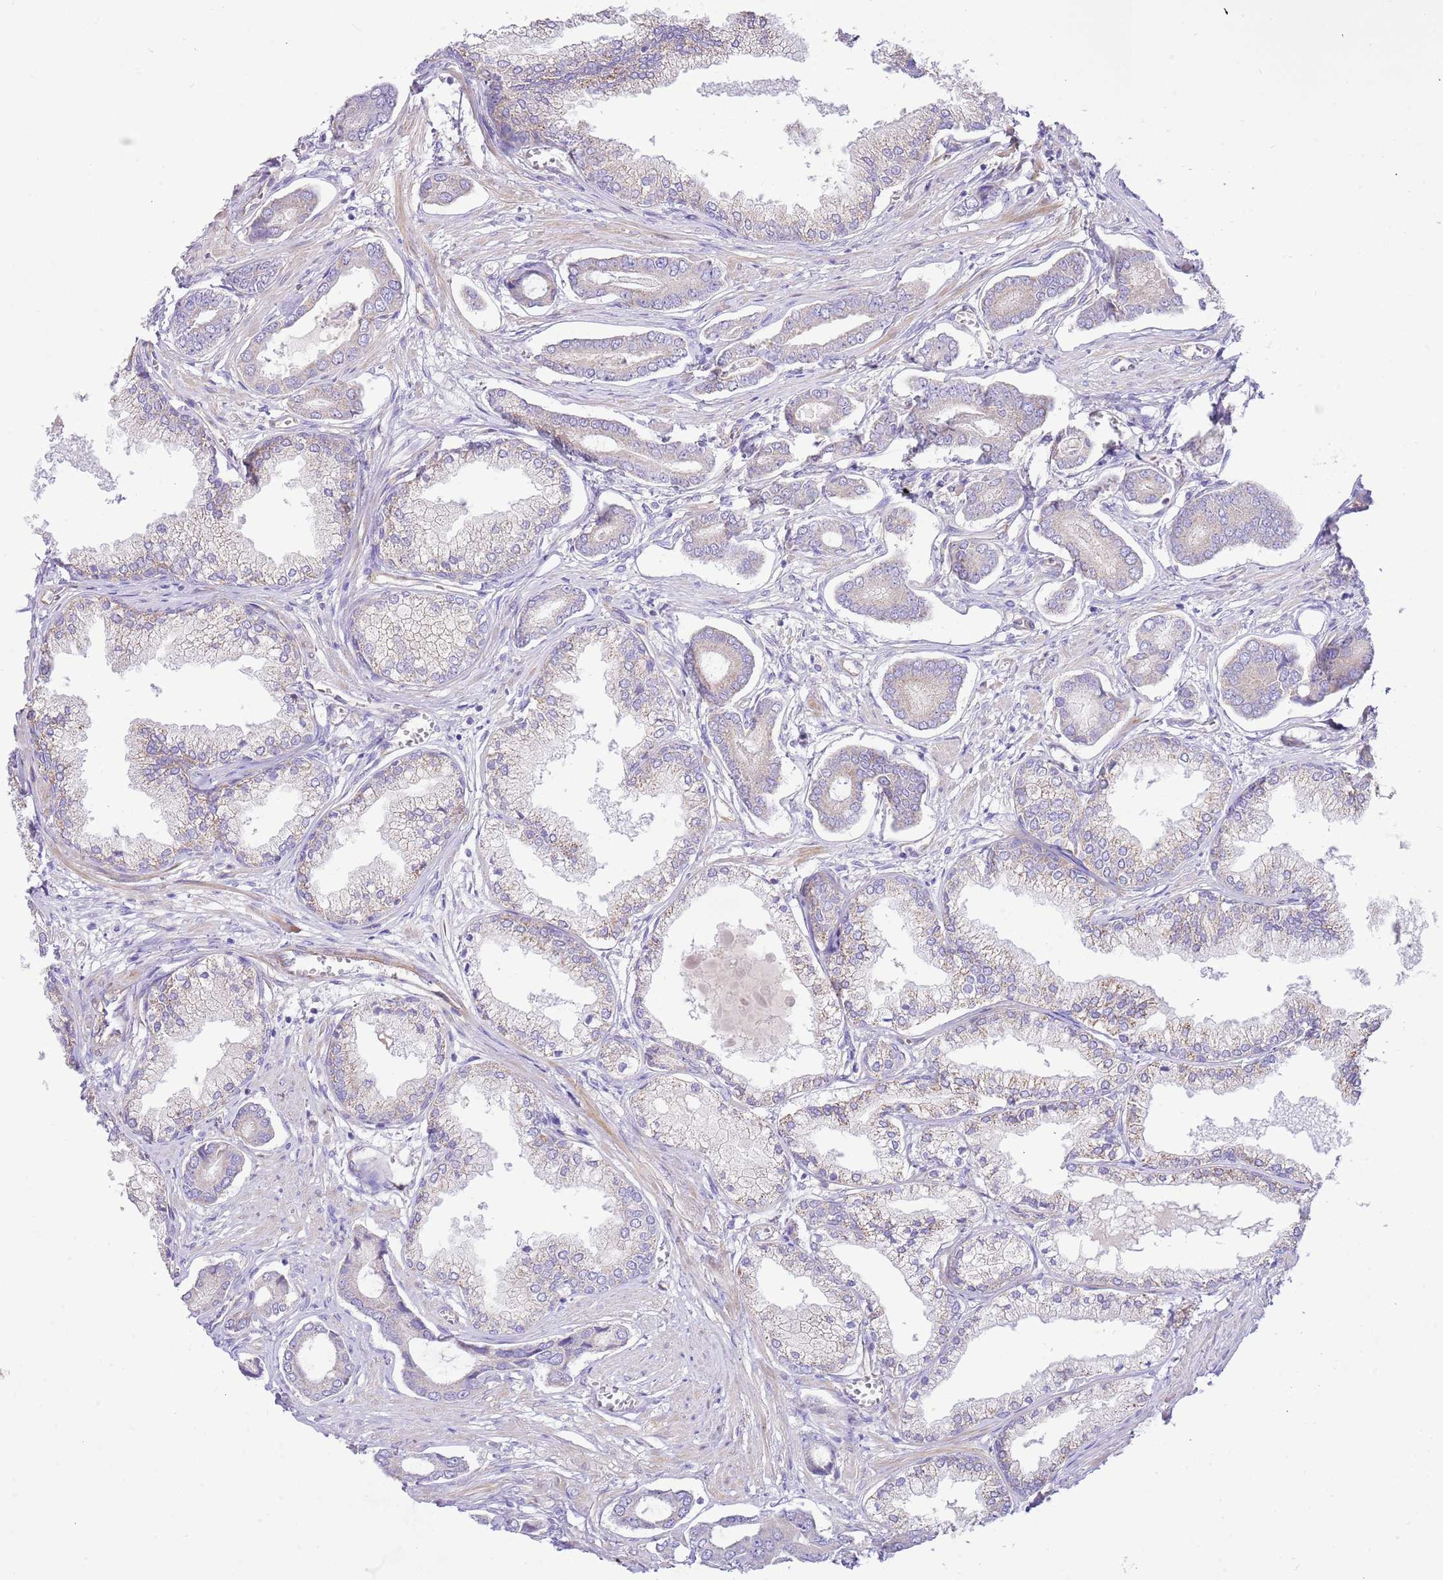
{"staining": {"intensity": "negative", "quantity": "none", "location": "none"}, "tissue": "prostate cancer", "cell_type": "Tumor cells", "image_type": "cancer", "snomed": [{"axis": "morphology", "description": "Adenocarcinoma, NOS"}, {"axis": "topography", "description": "Prostate and seminal vesicle, NOS"}], "caption": "Tumor cells are negative for protein expression in human prostate cancer. The staining was performed using DAB to visualize the protein expression in brown, while the nuclei were stained in blue with hematoxylin (Magnification: 20x).", "gene": "SERINC3", "patient": {"sex": "male", "age": 76}}